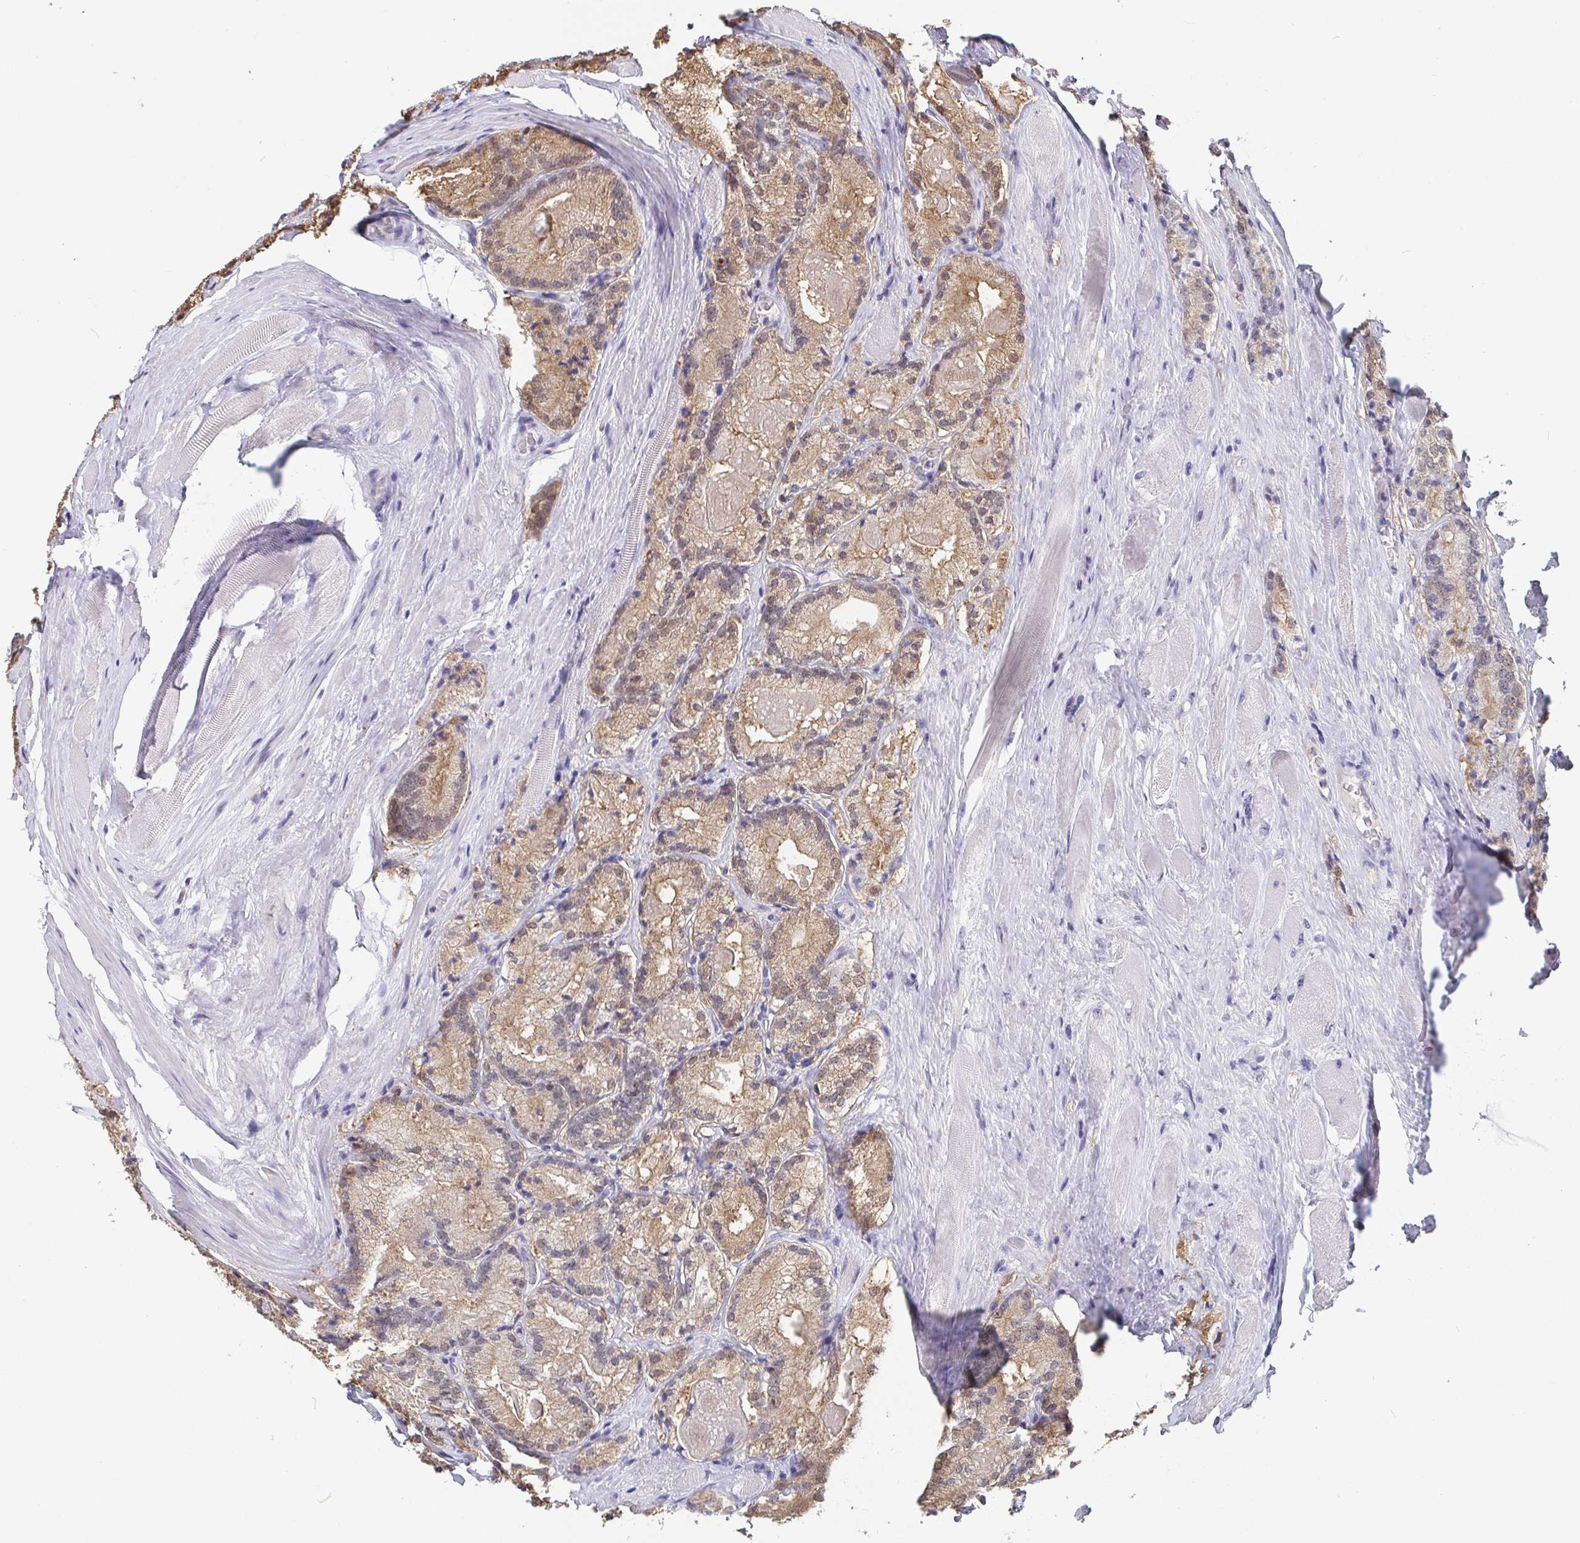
{"staining": {"intensity": "weak", "quantity": ">75%", "location": "cytoplasmic/membranous,nuclear"}, "tissue": "prostate cancer", "cell_type": "Tumor cells", "image_type": "cancer", "snomed": [{"axis": "morphology", "description": "Adenocarcinoma, NOS"}, {"axis": "morphology", "description": "Adenocarcinoma, Low grade"}, {"axis": "topography", "description": "Prostate"}], "caption": "Prostate cancer stained with DAB (3,3'-diaminobenzidine) immunohistochemistry (IHC) displays low levels of weak cytoplasmic/membranous and nuclear expression in about >75% of tumor cells.", "gene": "IDH1", "patient": {"sex": "male", "age": 68}}